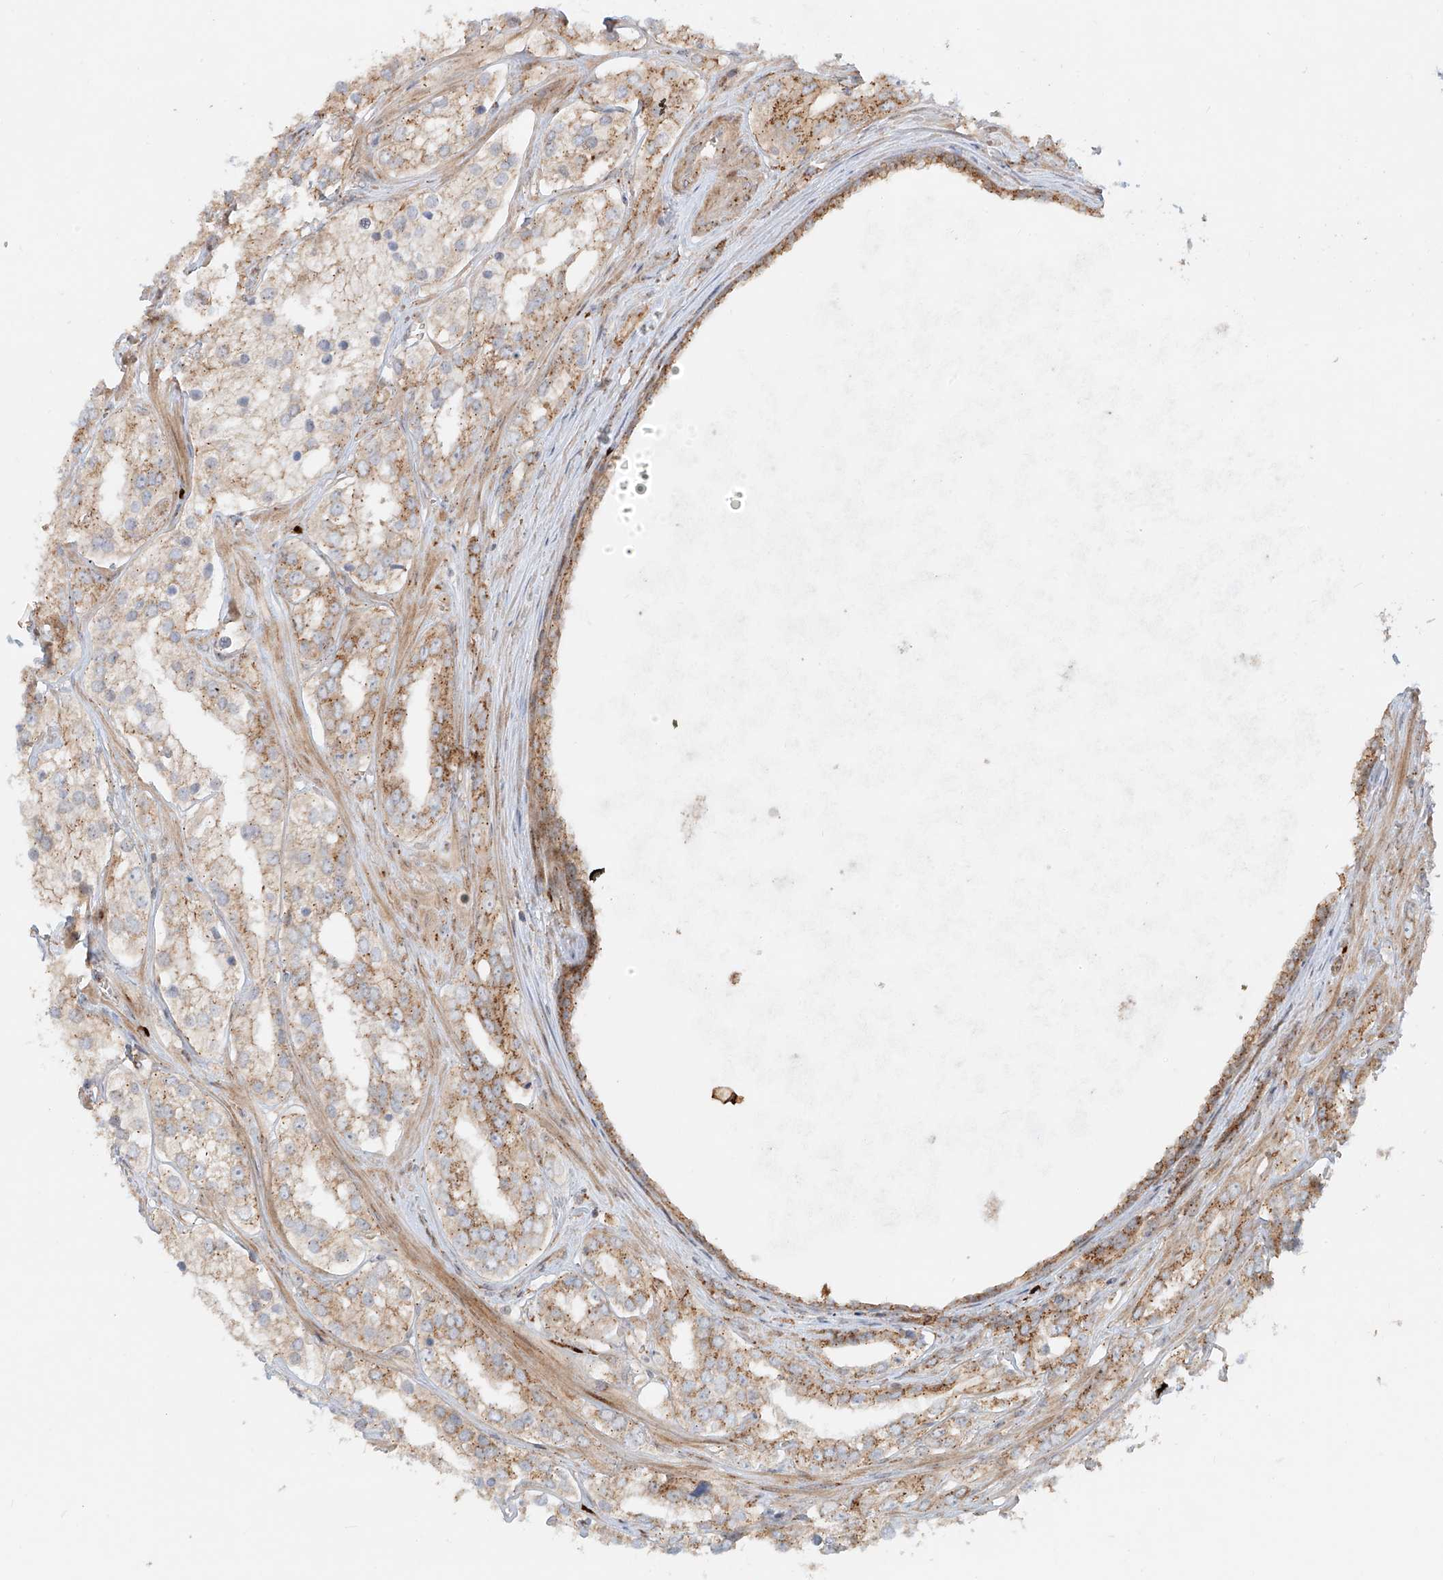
{"staining": {"intensity": "moderate", "quantity": ">75%", "location": "cytoplasmic/membranous"}, "tissue": "prostate cancer", "cell_type": "Tumor cells", "image_type": "cancer", "snomed": [{"axis": "morphology", "description": "Adenocarcinoma, High grade"}, {"axis": "topography", "description": "Prostate"}], "caption": "This photomicrograph reveals immunohistochemistry staining of prostate cancer, with medium moderate cytoplasmic/membranous staining in approximately >75% of tumor cells.", "gene": "ZNF287", "patient": {"sex": "male", "age": 66}}